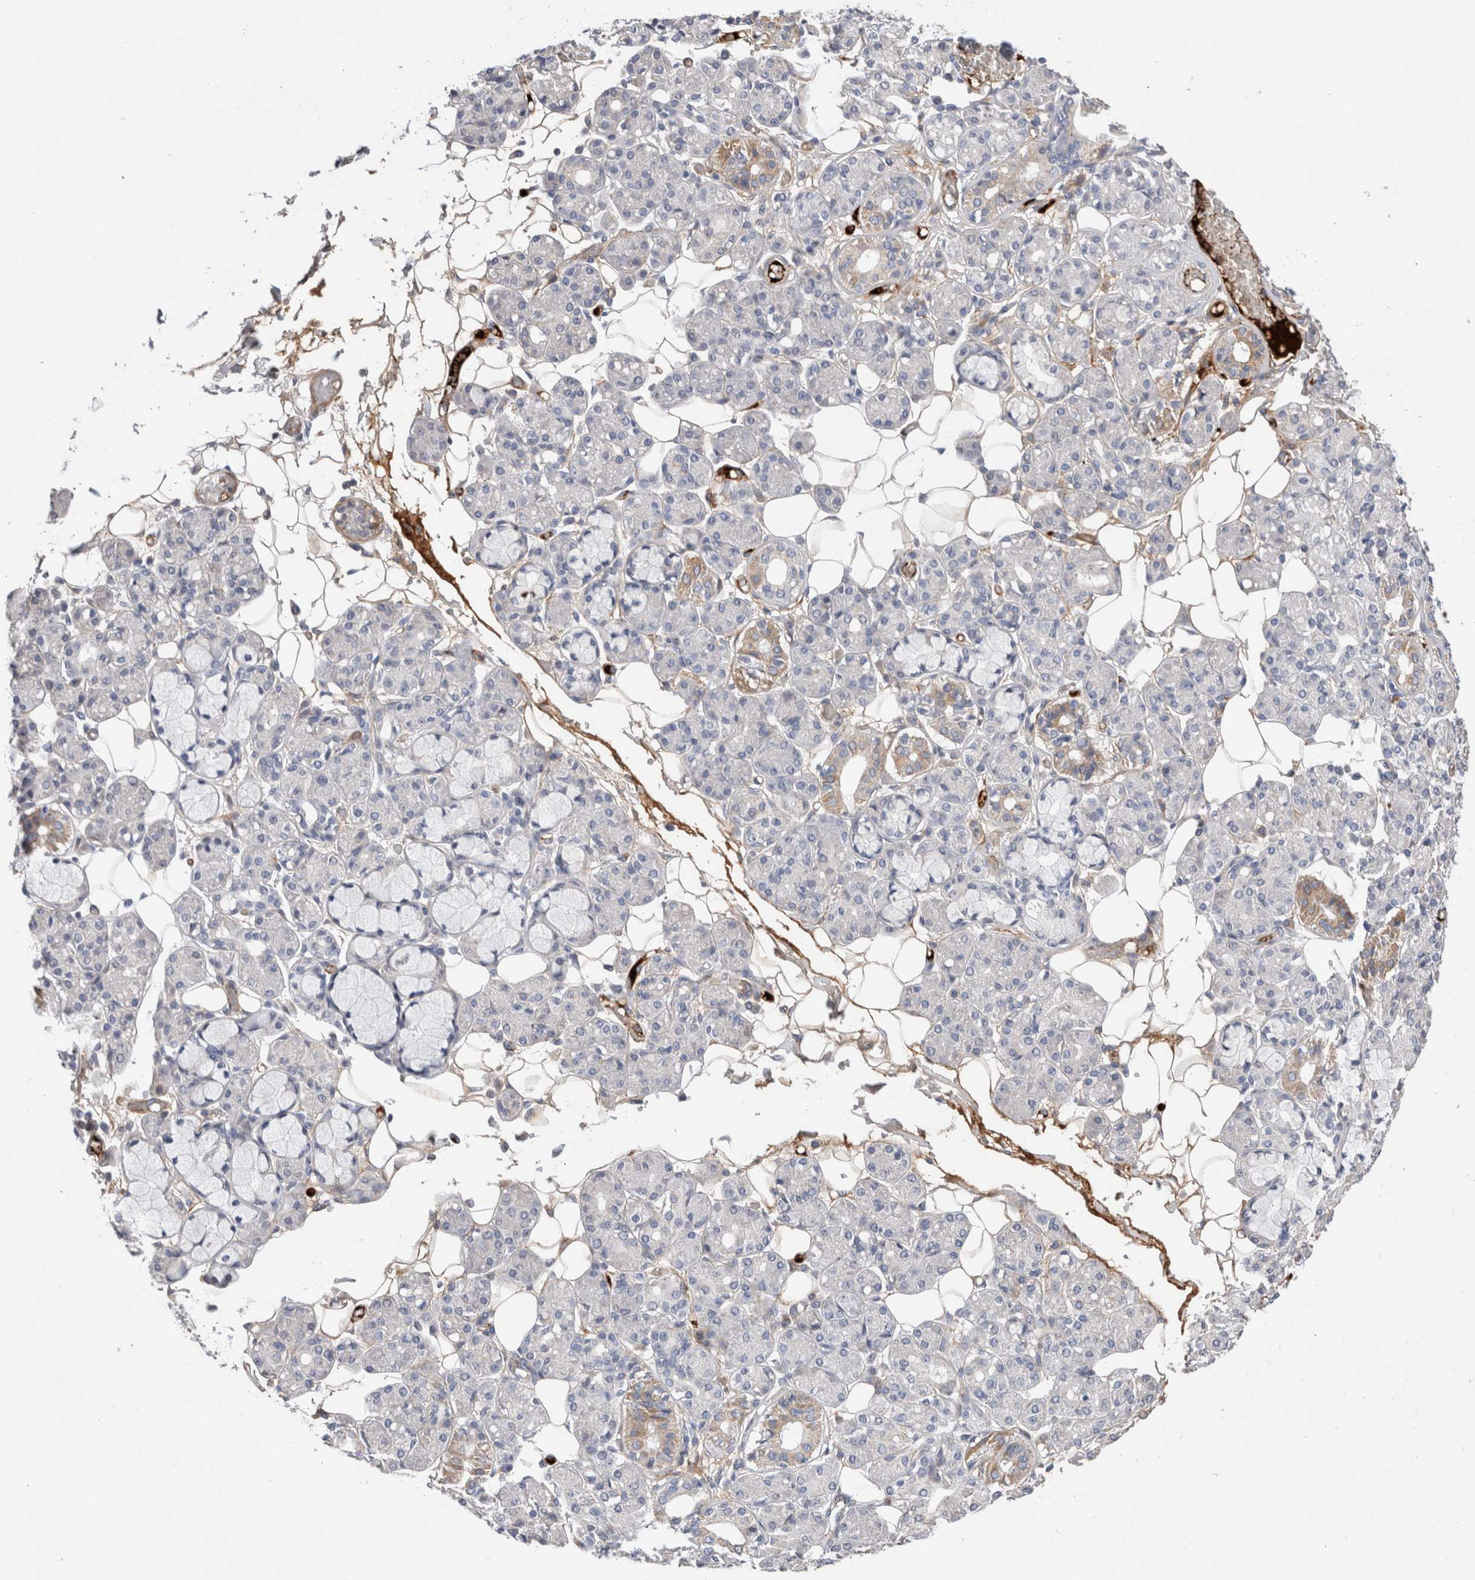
{"staining": {"intensity": "weak", "quantity": "<25%", "location": "cytoplasmic/membranous"}, "tissue": "salivary gland", "cell_type": "Glandular cells", "image_type": "normal", "snomed": [{"axis": "morphology", "description": "Normal tissue, NOS"}, {"axis": "topography", "description": "Salivary gland"}], "caption": "There is no significant positivity in glandular cells of salivary gland.", "gene": "ECHDC2", "patient": {"sex": "male", "age": 63}}